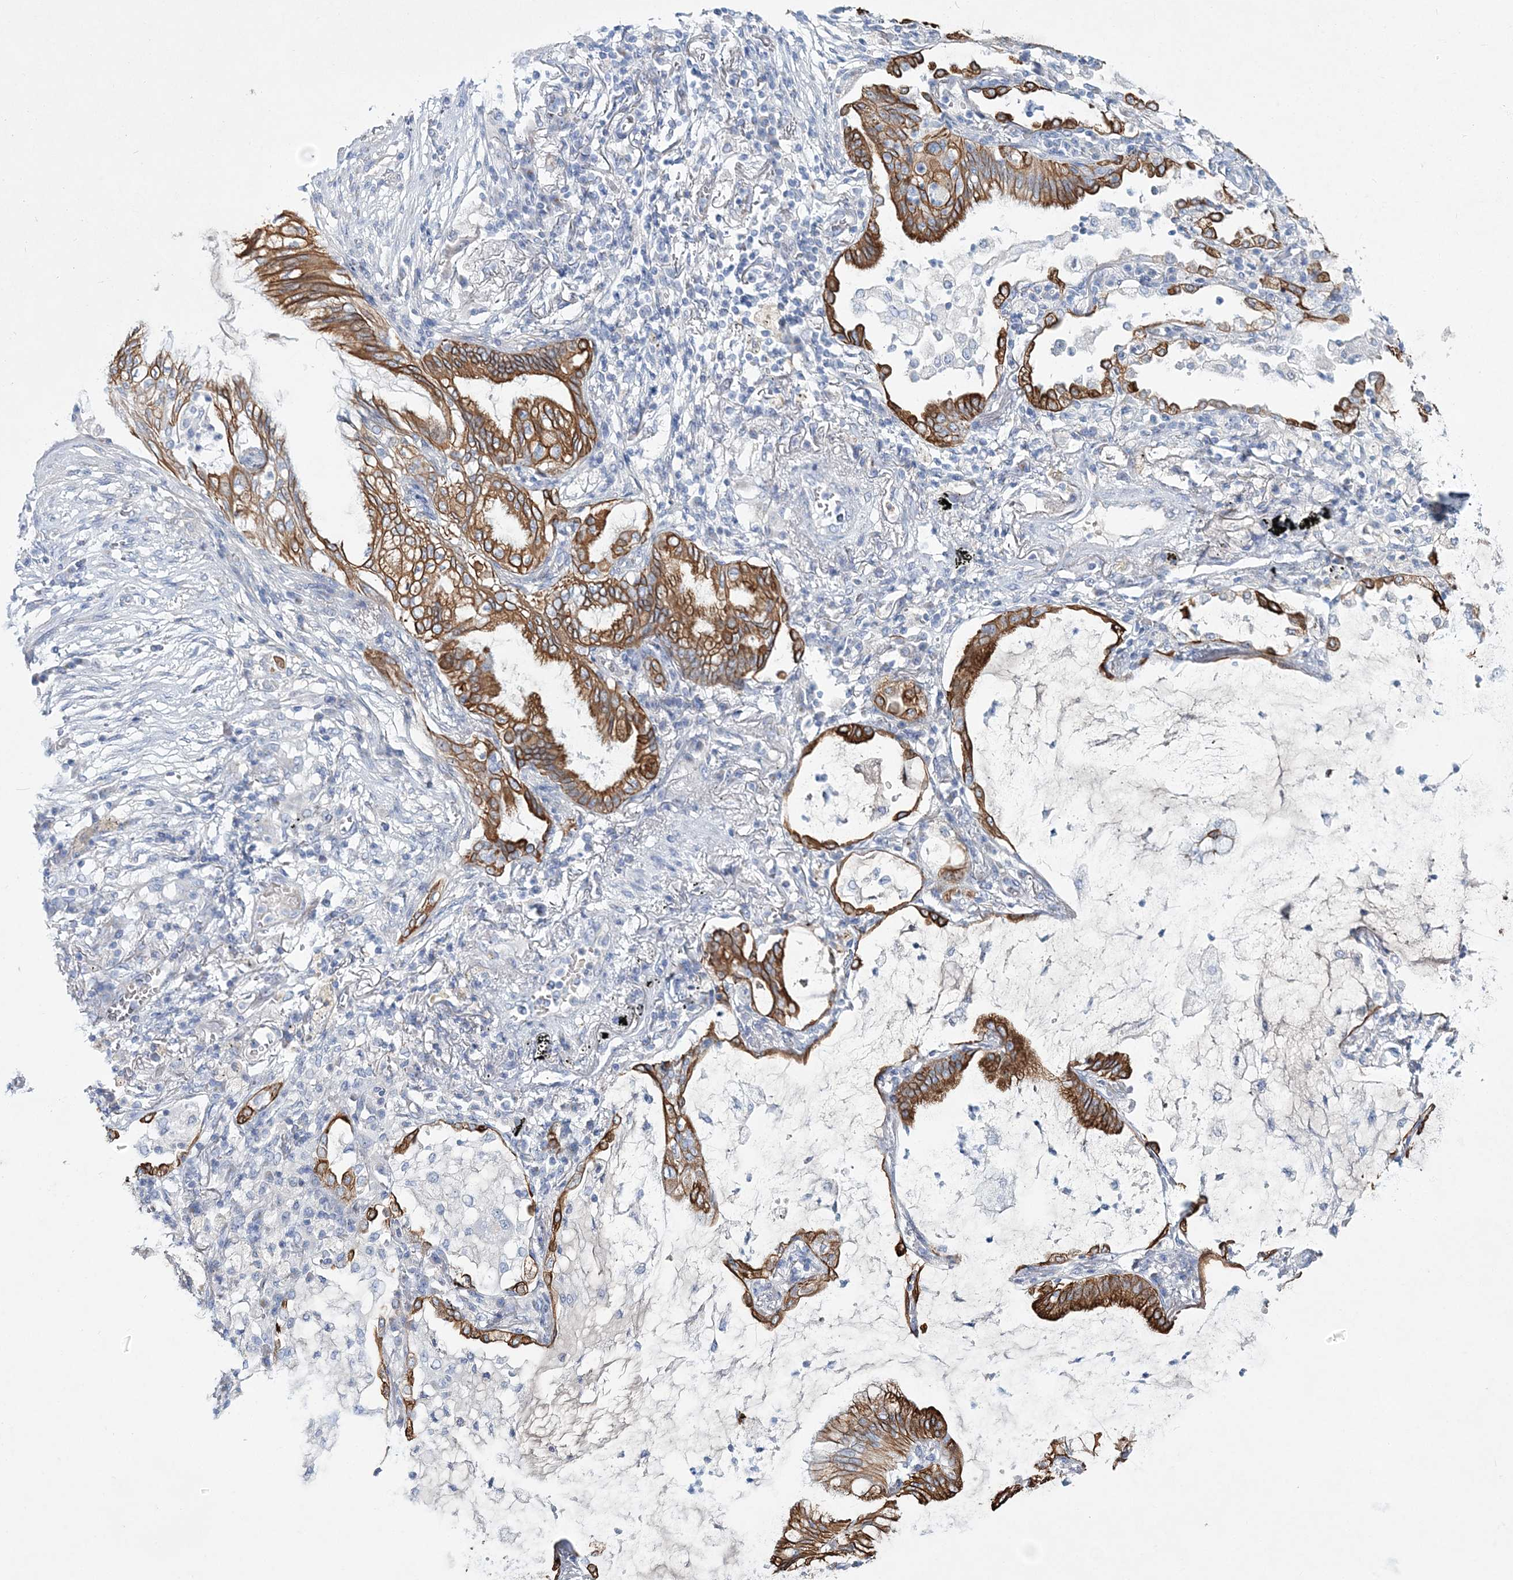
{"staining": {"intensity": "moderate", "quantity": ">75%", "location": "cytoplasmic/membranous"}, "tissue": "lung cancer", "cell_type": "Tumor cells", "image_type": "cancer", "snomed": [{"axis": "morphology", "description": "Adenocarcinoma, NOS"}, {"axis": "topography", "description": "Lung"}], "caption": "Moderate cytoplasmic/membranous protein expression is seen in about >75% of tumor cells in adenocarcinoma (lung). The staining is performed using DAB (3,3'-diaminobenzidine) brown chromogen to label protein expression. The nuclei are counter-stained blue using hematoxylin.", "gene": "ADGRL1", "patient": {"sex": "female", "age": 70}}